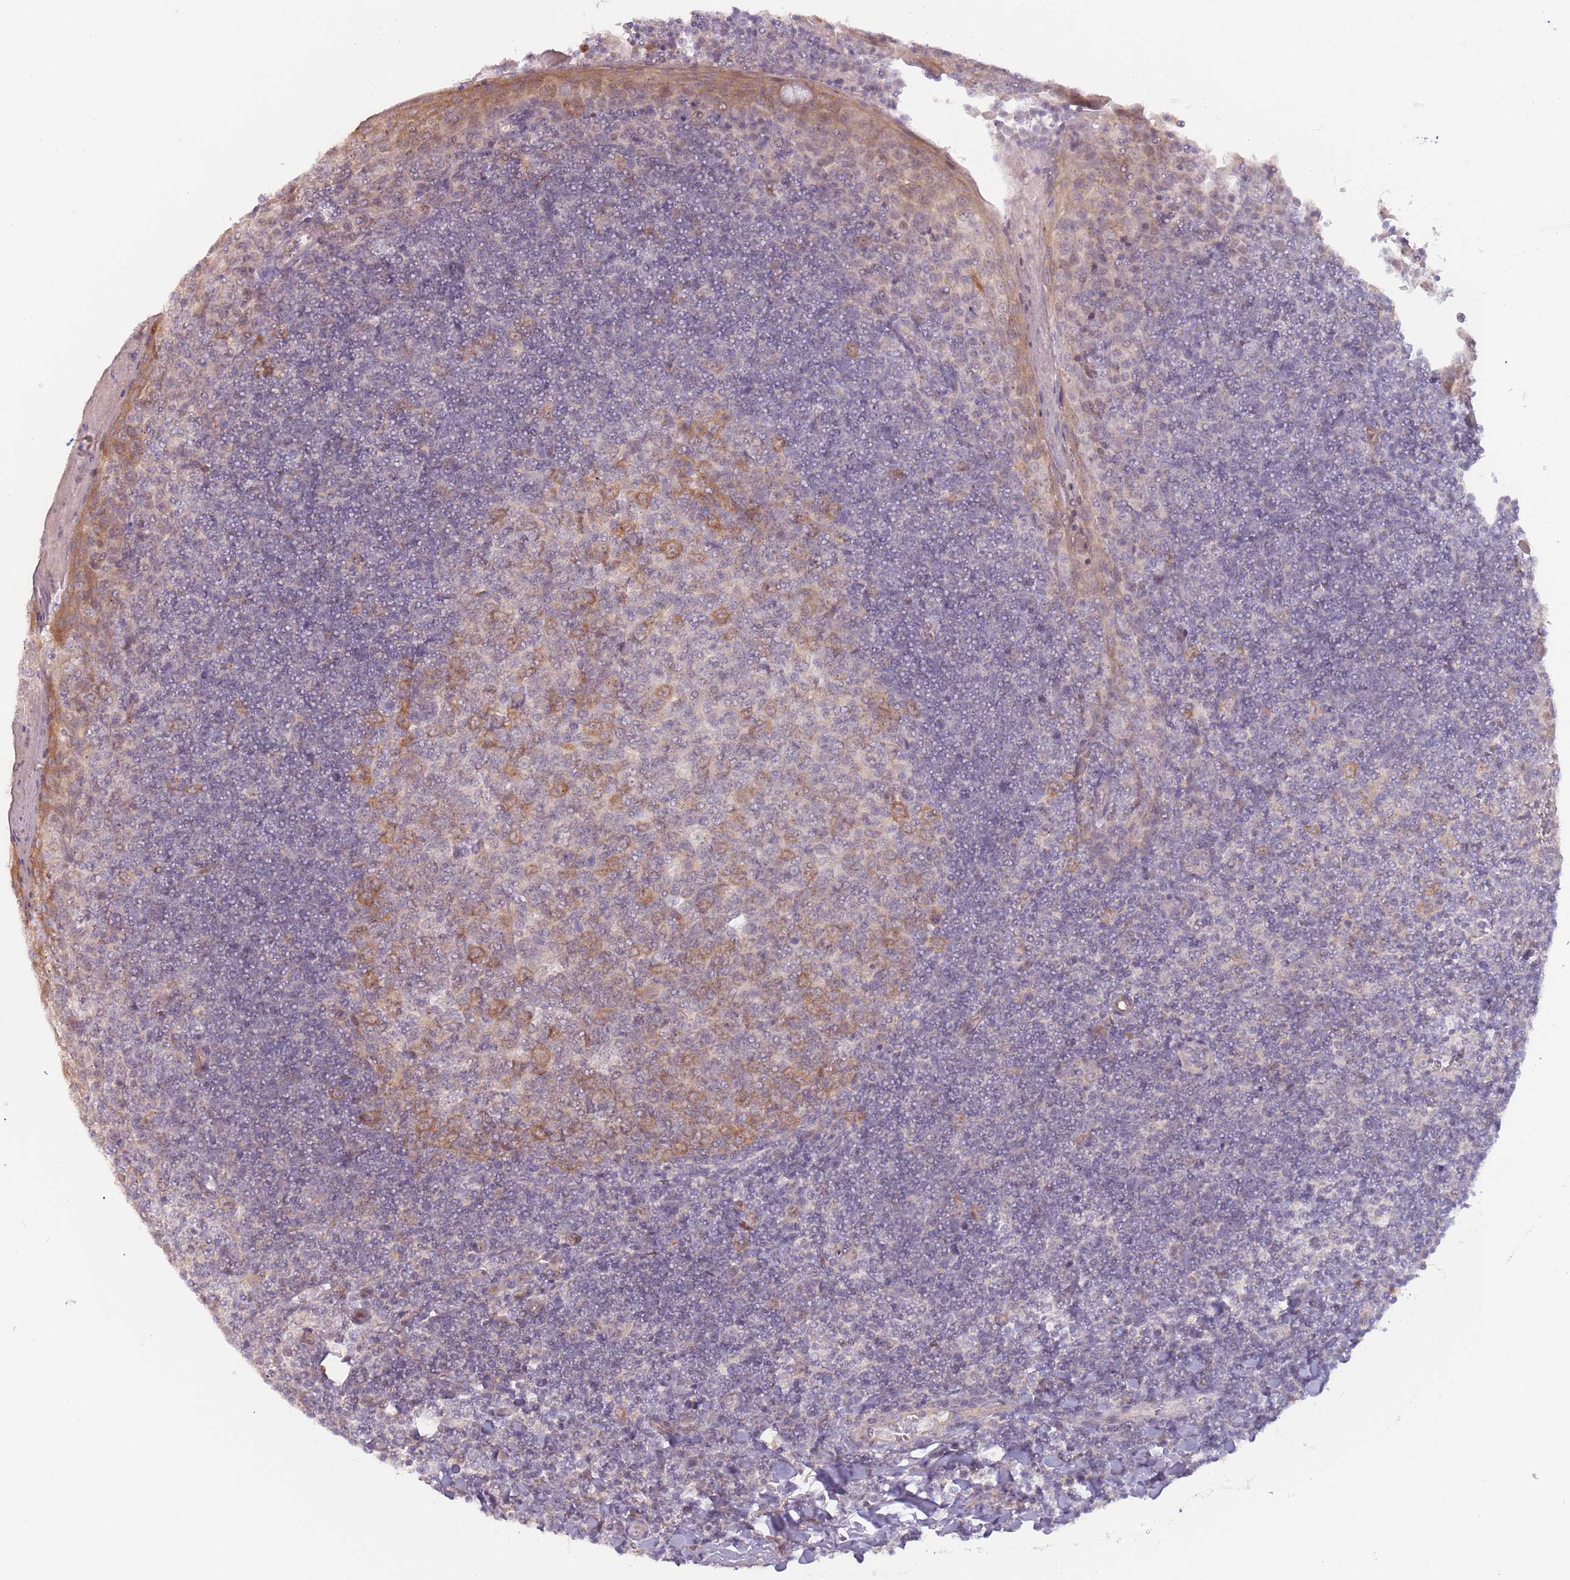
{"staining": {"intensity": "moderate", "quantity": "<25%", "location": "cytoplasmic/membranous"}, "tissue": "tonsil", "cell_type": "Germinal center cells", "image_type": "normal", "snomed": [{"axis": "morphology", "description": "Normal tissue, NOS"}, {"axis": "topography", "description": "Tonsil"}], "caption": "A histopathology image of human tonsil stained for a protein demonstrates moderate cytoplasmic/membranous brown staining in germinal center cells. The staining is performed using DAB brown chromogen to label protein expression. The nuclei are counter-stained blue using hematoxylin.", "gene": "LDHD", "patient": {"sex": "male", "age": 27}}